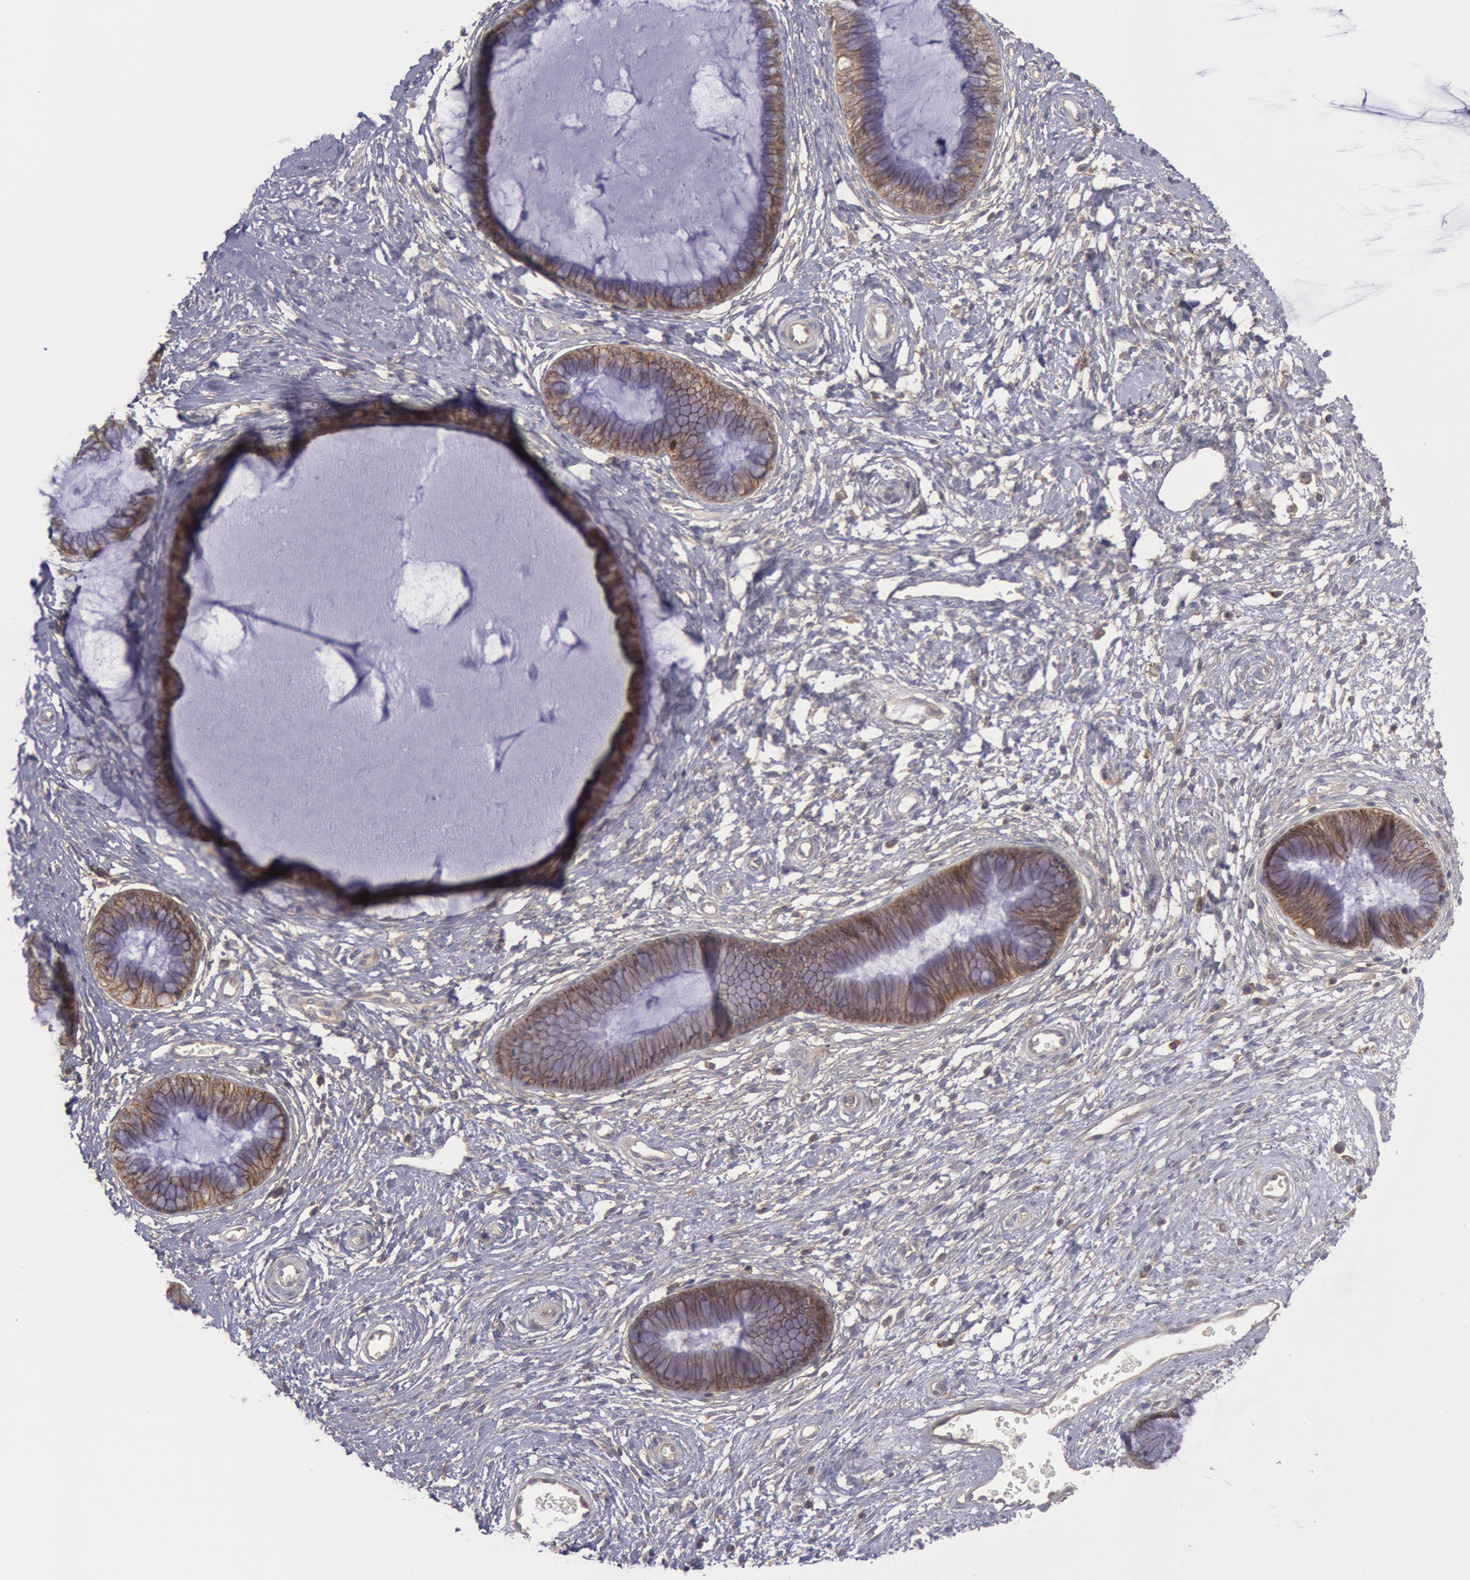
{"staining": {"intensity": "moderate", "quantity": ">75%", "location": "cytoplasmic/membranous"}, "tissue": "cervix", "cell_type": "Glandular cells", "image_type": "normal", "snomed": [{"axis": "morphology", "description": "Normal tissue, NOS"}, {"axis": "topography", "description": "Cervix"}], "caption": "Immunohistochemistry (IHC) photomicrograph of normal cervix: human cervix stained using IHC shows medium levels of moderate protein expression localized specifically in the cytoplasmic/membranous of glandular cells, appearing as a cytoplasmic/membranous brown color.", "gene": "STX4", "patient": {"sex": "female", "age": 27}}